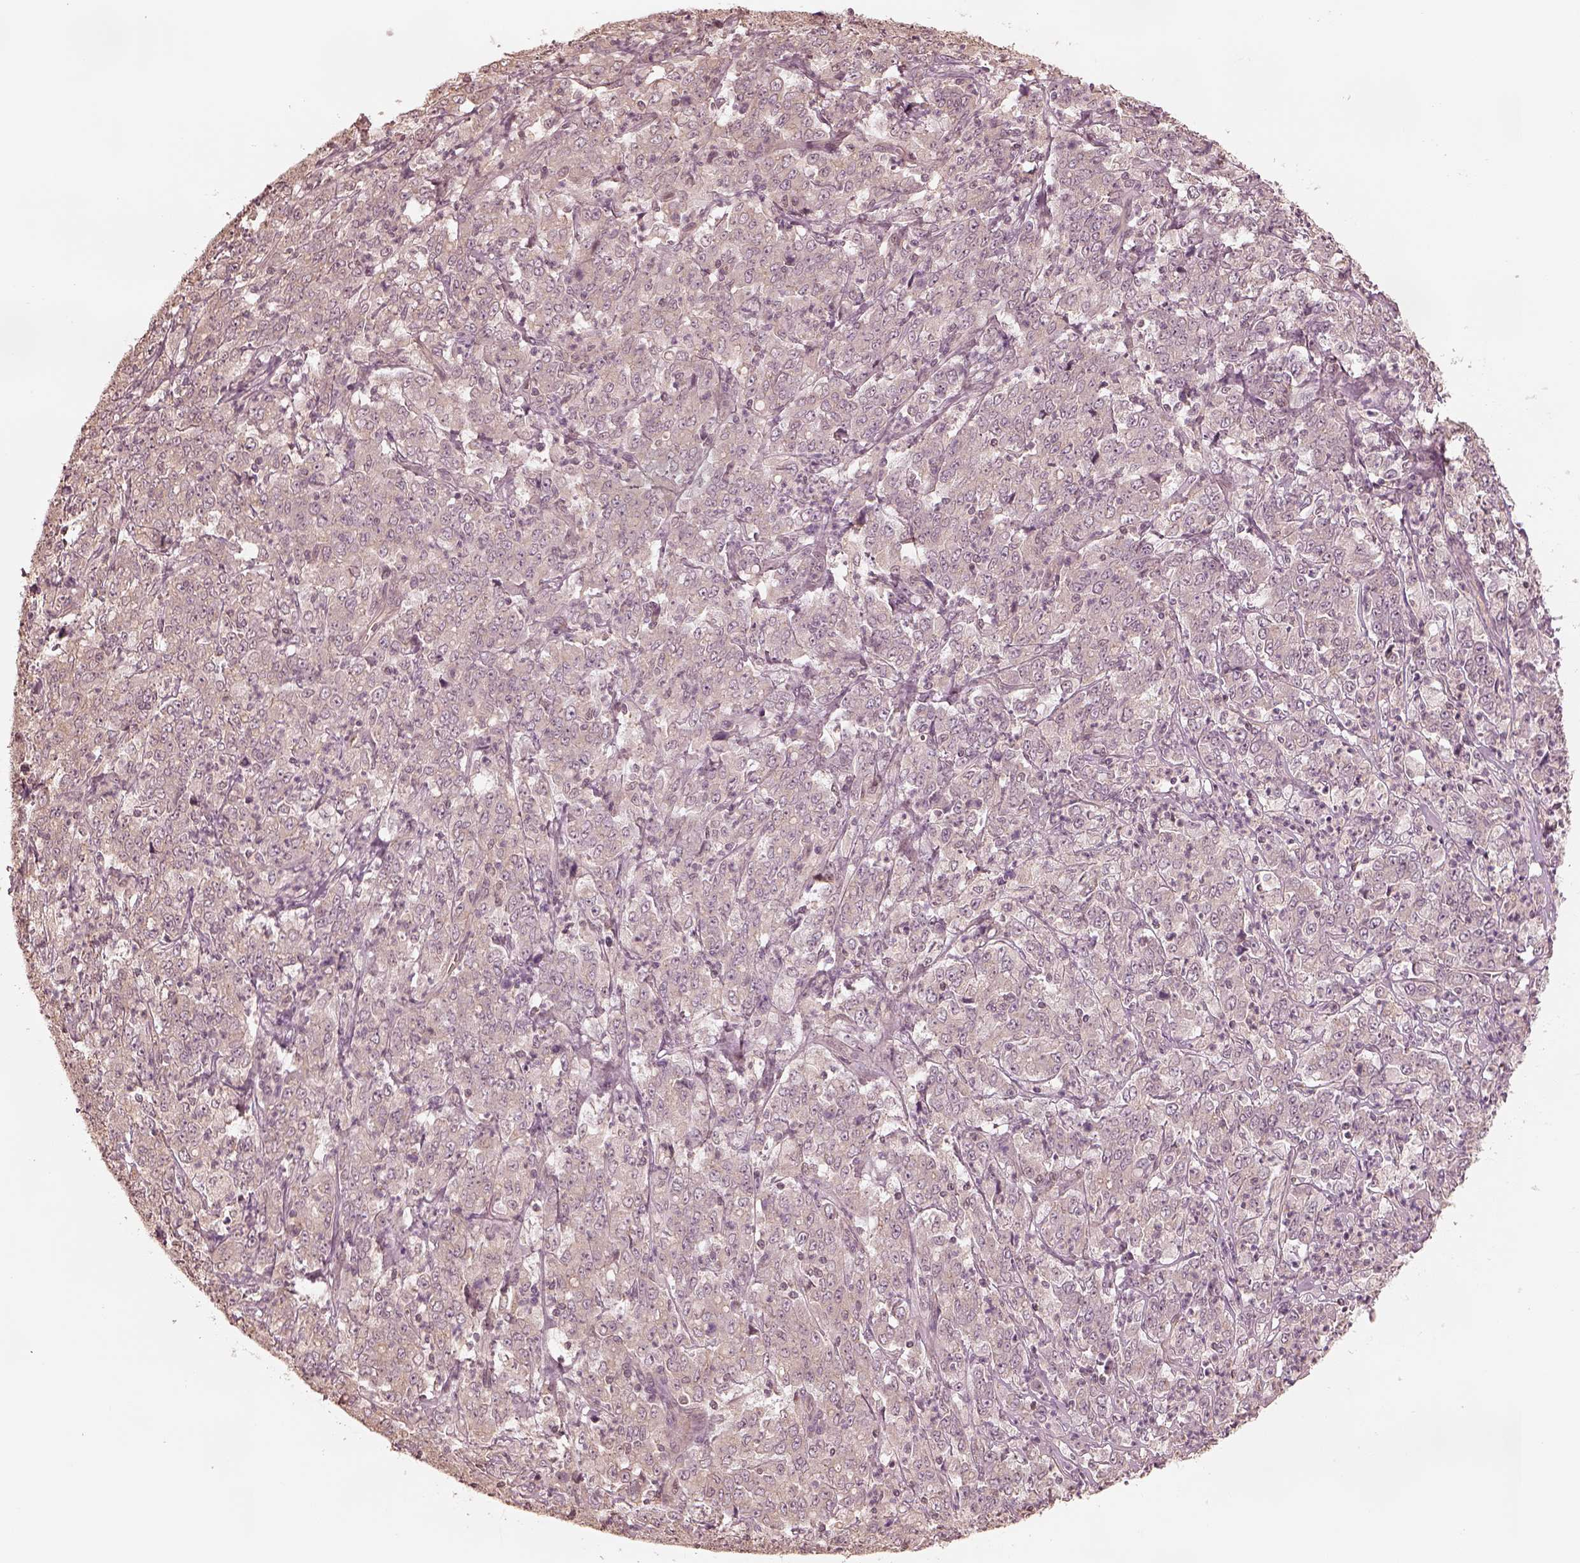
{"staining": {"intensity": "negative", "quantity": "none", "location": "none"}, "tissue": "stomach cancer", "cell_type": "Tumor cells", "image_type": "cancer", "snomed": [{"axis": "morphology", "description": "Adenocarcinoma, NOS"}, {"axis": "topography", "description": "Stomach, lower"}], "caption": "An immunohistochemistry histopathology image of stomach cancer (adenocarcinoma) is shown. There is no staining in tumor cells of stomach cancer (adenocarcinoma).", "gene": "KIF5C", "patient": {"sex": "female", "age": 71}}